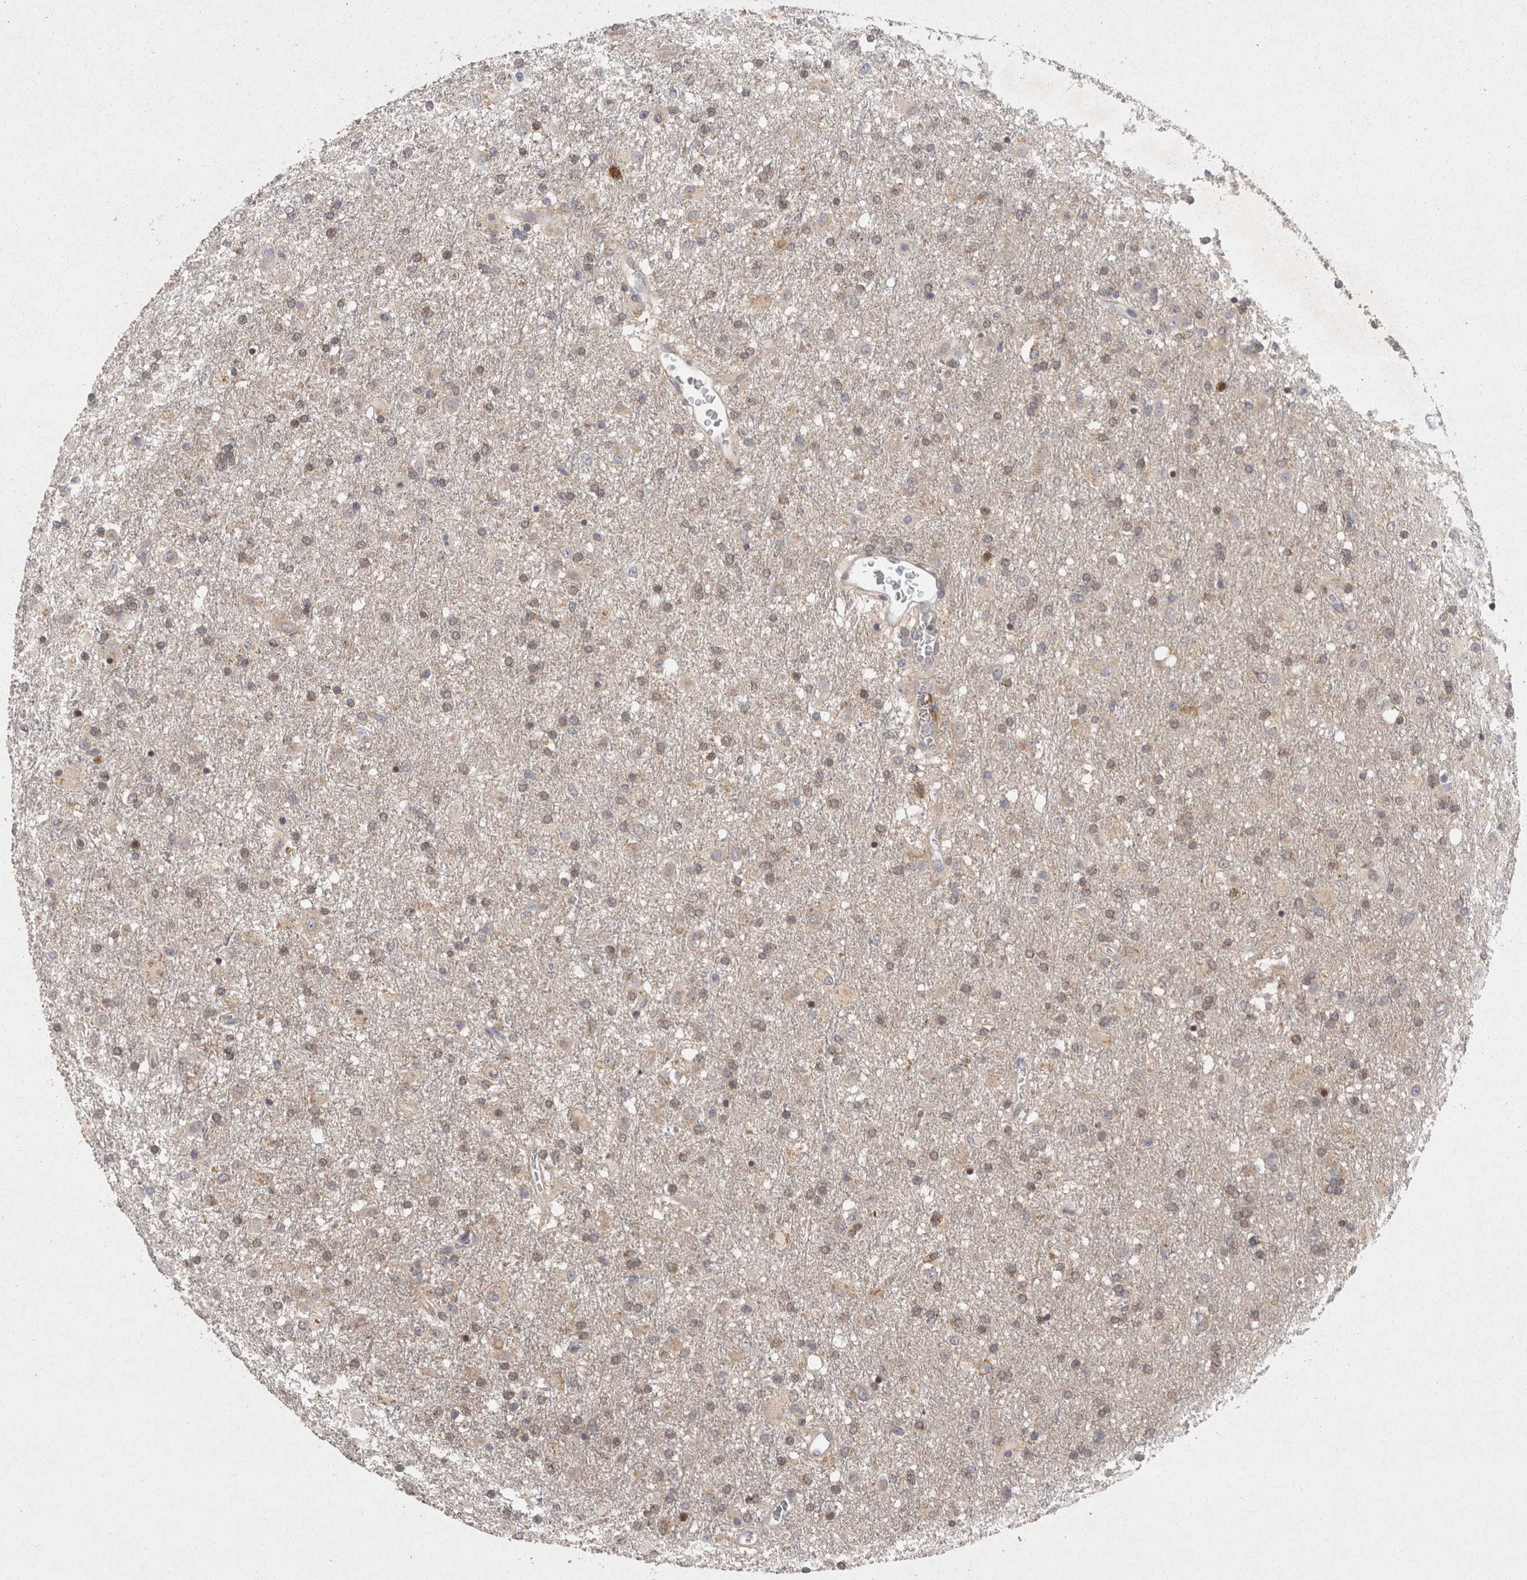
{"staining": {"intensity": "weak", "quantity": "25%-75%", "location": "cytoplasmic/membranous"}, "tissue": "glioma", "cell_type": "Tumor cells", "image_type": "cancer", "snomed": [{"axis": "morphology", "description": "Glioma, malignant, Low grade"}, {"axis": "topography", "description": "Brain"}], "caption": "DAB immunohistochemical staining of glioma displays weak cytoplasmic/membranous protein staining in about 25%-75% of tumor cells.", "gene": "ACAT2", "patient": {"sex": "male", "age": 65}}